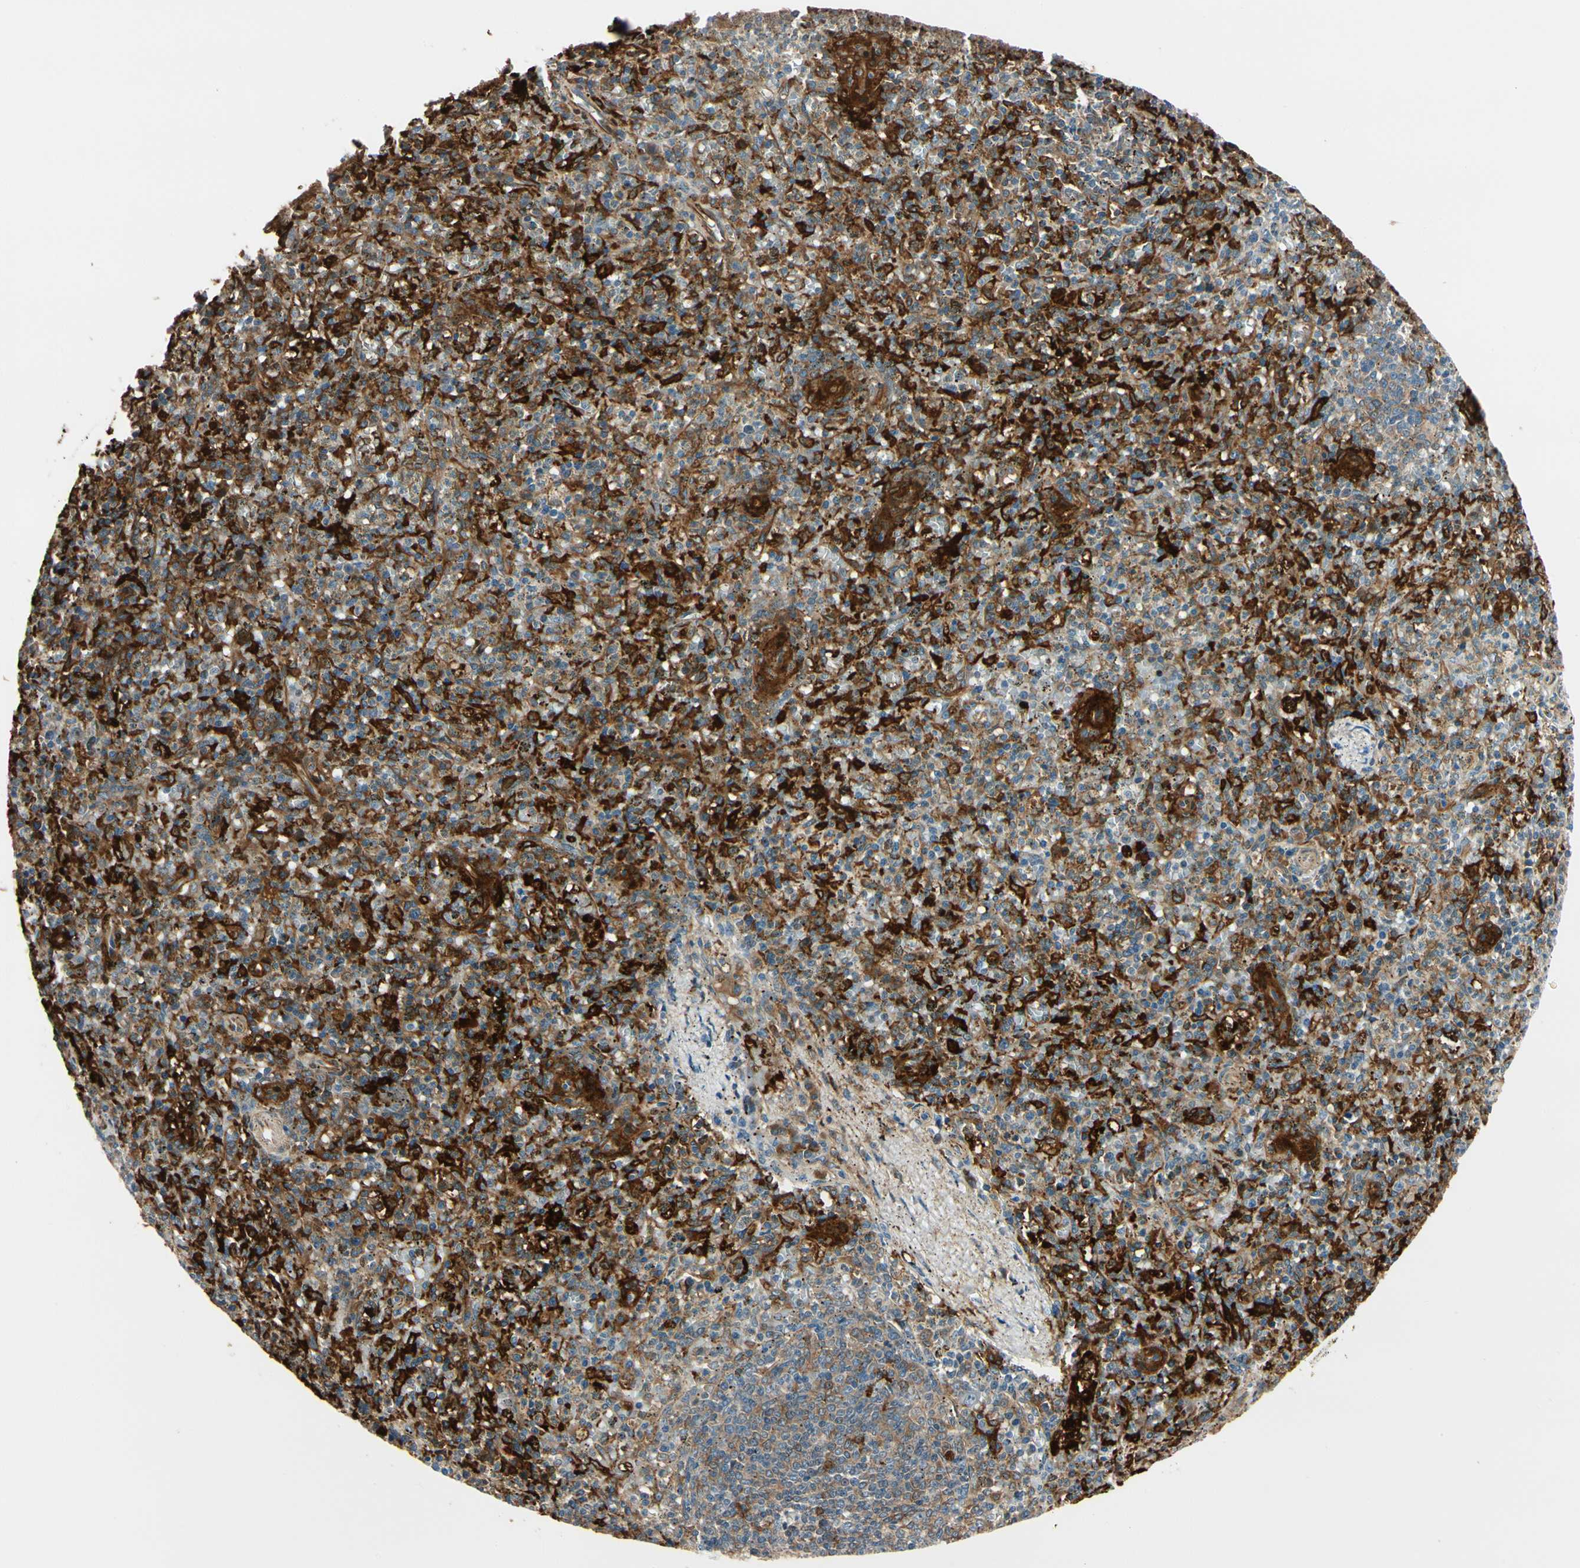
{"staining": {"intensity": "strong", "quantity": "25%-75%", "location": "cytoplasmic/membranous"}, "tissue": "spleen", "cell_type": "Cells in red pulp", "image_type": "normal", "snomed": [{"axis": "morphology", "description": "Normal tissue, NOS"}, {"axis": "topography", "description": "Spleen"}], "caption": "Immunohistochemistry of normal spleen demonstrates high levels of strong cytoplasmic/membranous positivity in about 25%-75% of cells in red pulp.", "gene": "FTH1", "patient": {"sex": "male", "age": 72}}